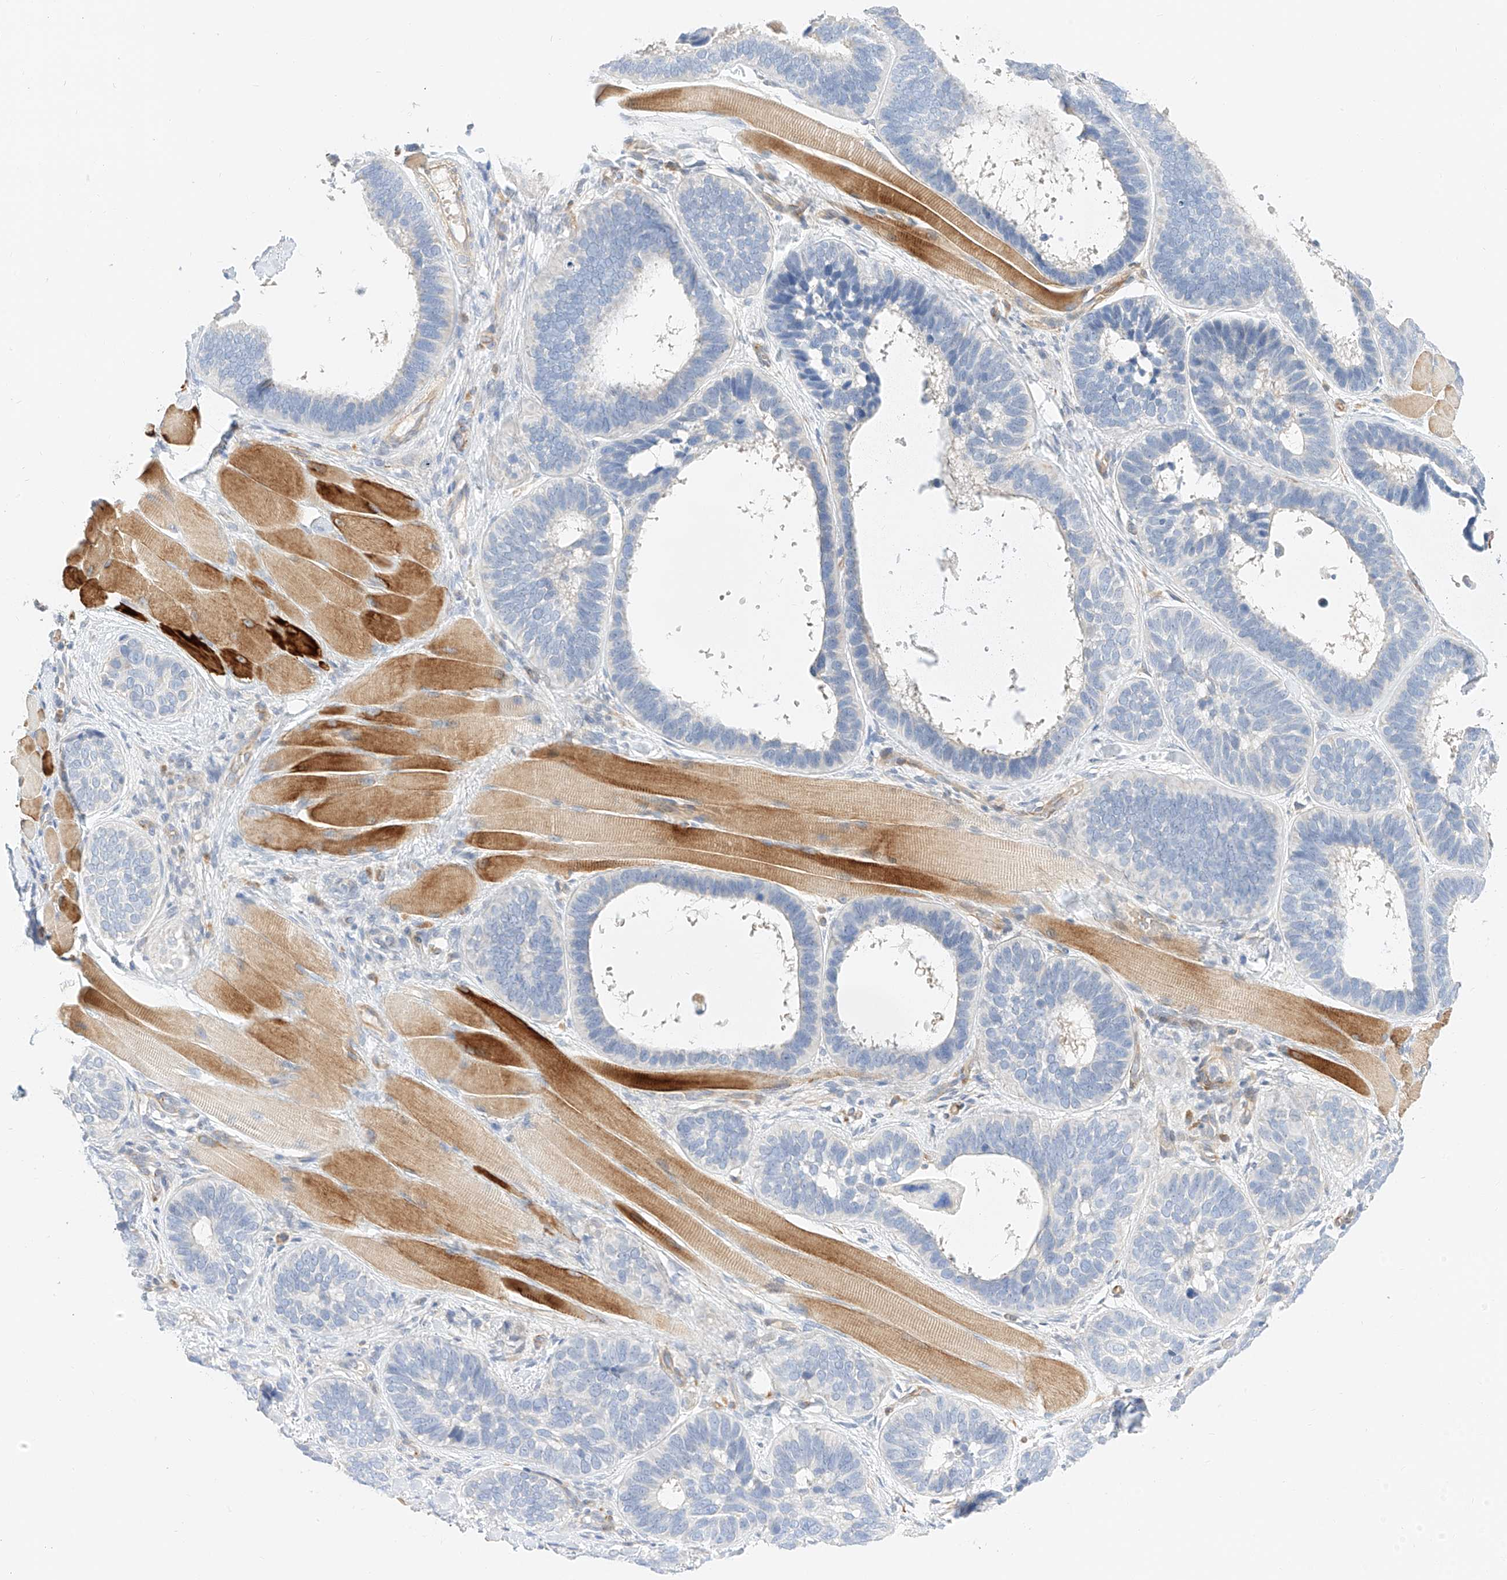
{"staining": {"intensity": "negative", "quantity": "none", "location": "none"}, "tissue": "skin cancer", "cell_type": "Tumor cells", "image_type": "cancer", "snomed": [{"axis": "morphology", "description": "Basal cell carcinoma"}, {"axis": "topography", "description": "Skin"}], "caption": "This is a micrograph of immunohistochemistry (IHC) staining of skin basal cell carcinoma, which shows no positivity in tumor cells. The staining is performed using DAB (3,3'-diaminobenzidine) brown chromogen with nuclei counter-stained in using hematoxylin.", "gene": "CDCP2", "patient": {"sex": "male", "age": 62}}